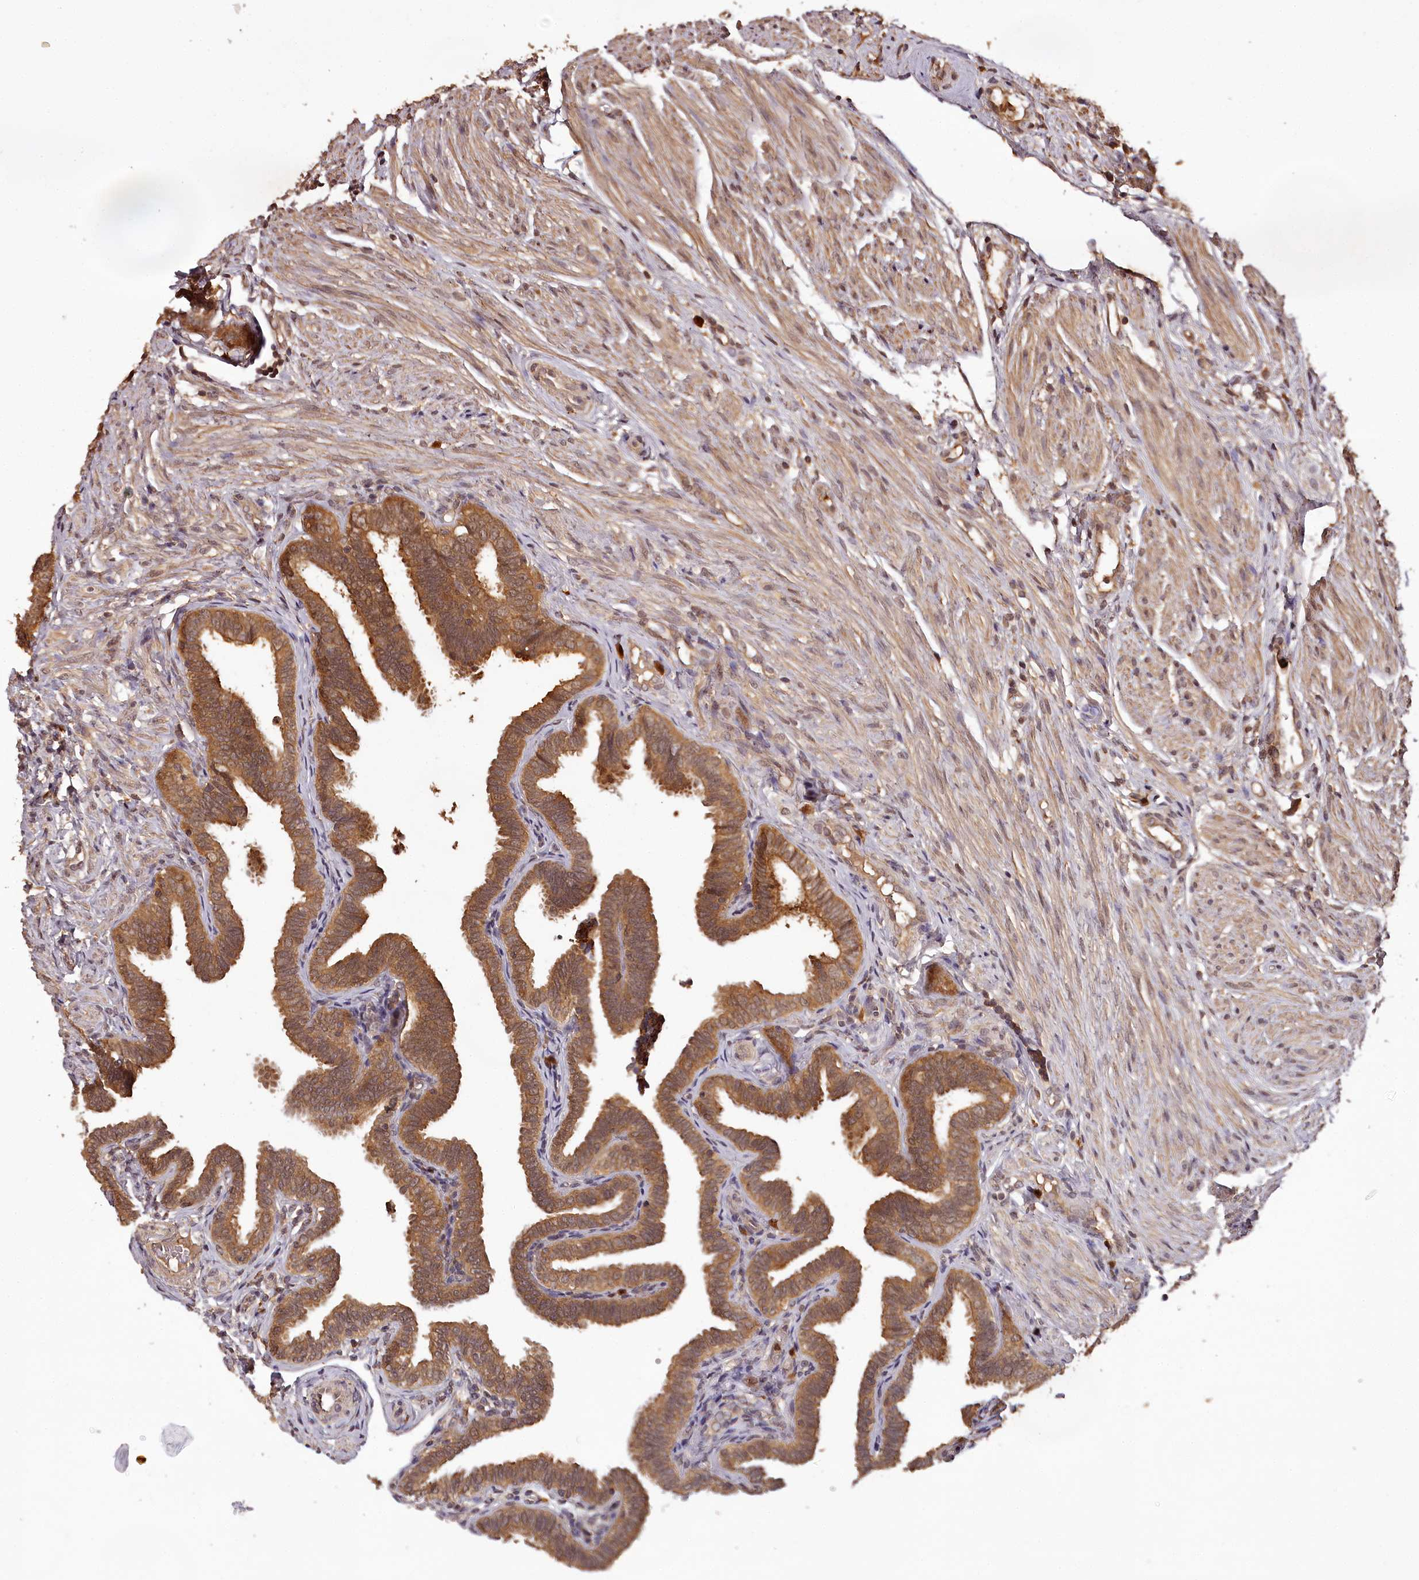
{"staining": {"intensity": "strong", "quantity": ">75%", "location": "cytoplasmic/membranous"}, "tissue": "fallopian tube", "cell_type": "Glandular cells", "image_type": "normal", "snomed": [{"axis": "morphology", "description": "Normal tissue, NOS"}, {"axis": "topography", "description": "Fallopian tube"}], "caption": "Immunohistochemical staining of unremarkable human fallopian tube reveals >75% levels of strong cytoplasmic/membranous protein staining in approximately >75% of glandular cells.", "gene": "TTC12", "patient": {"sex": "female", "age": 39}}